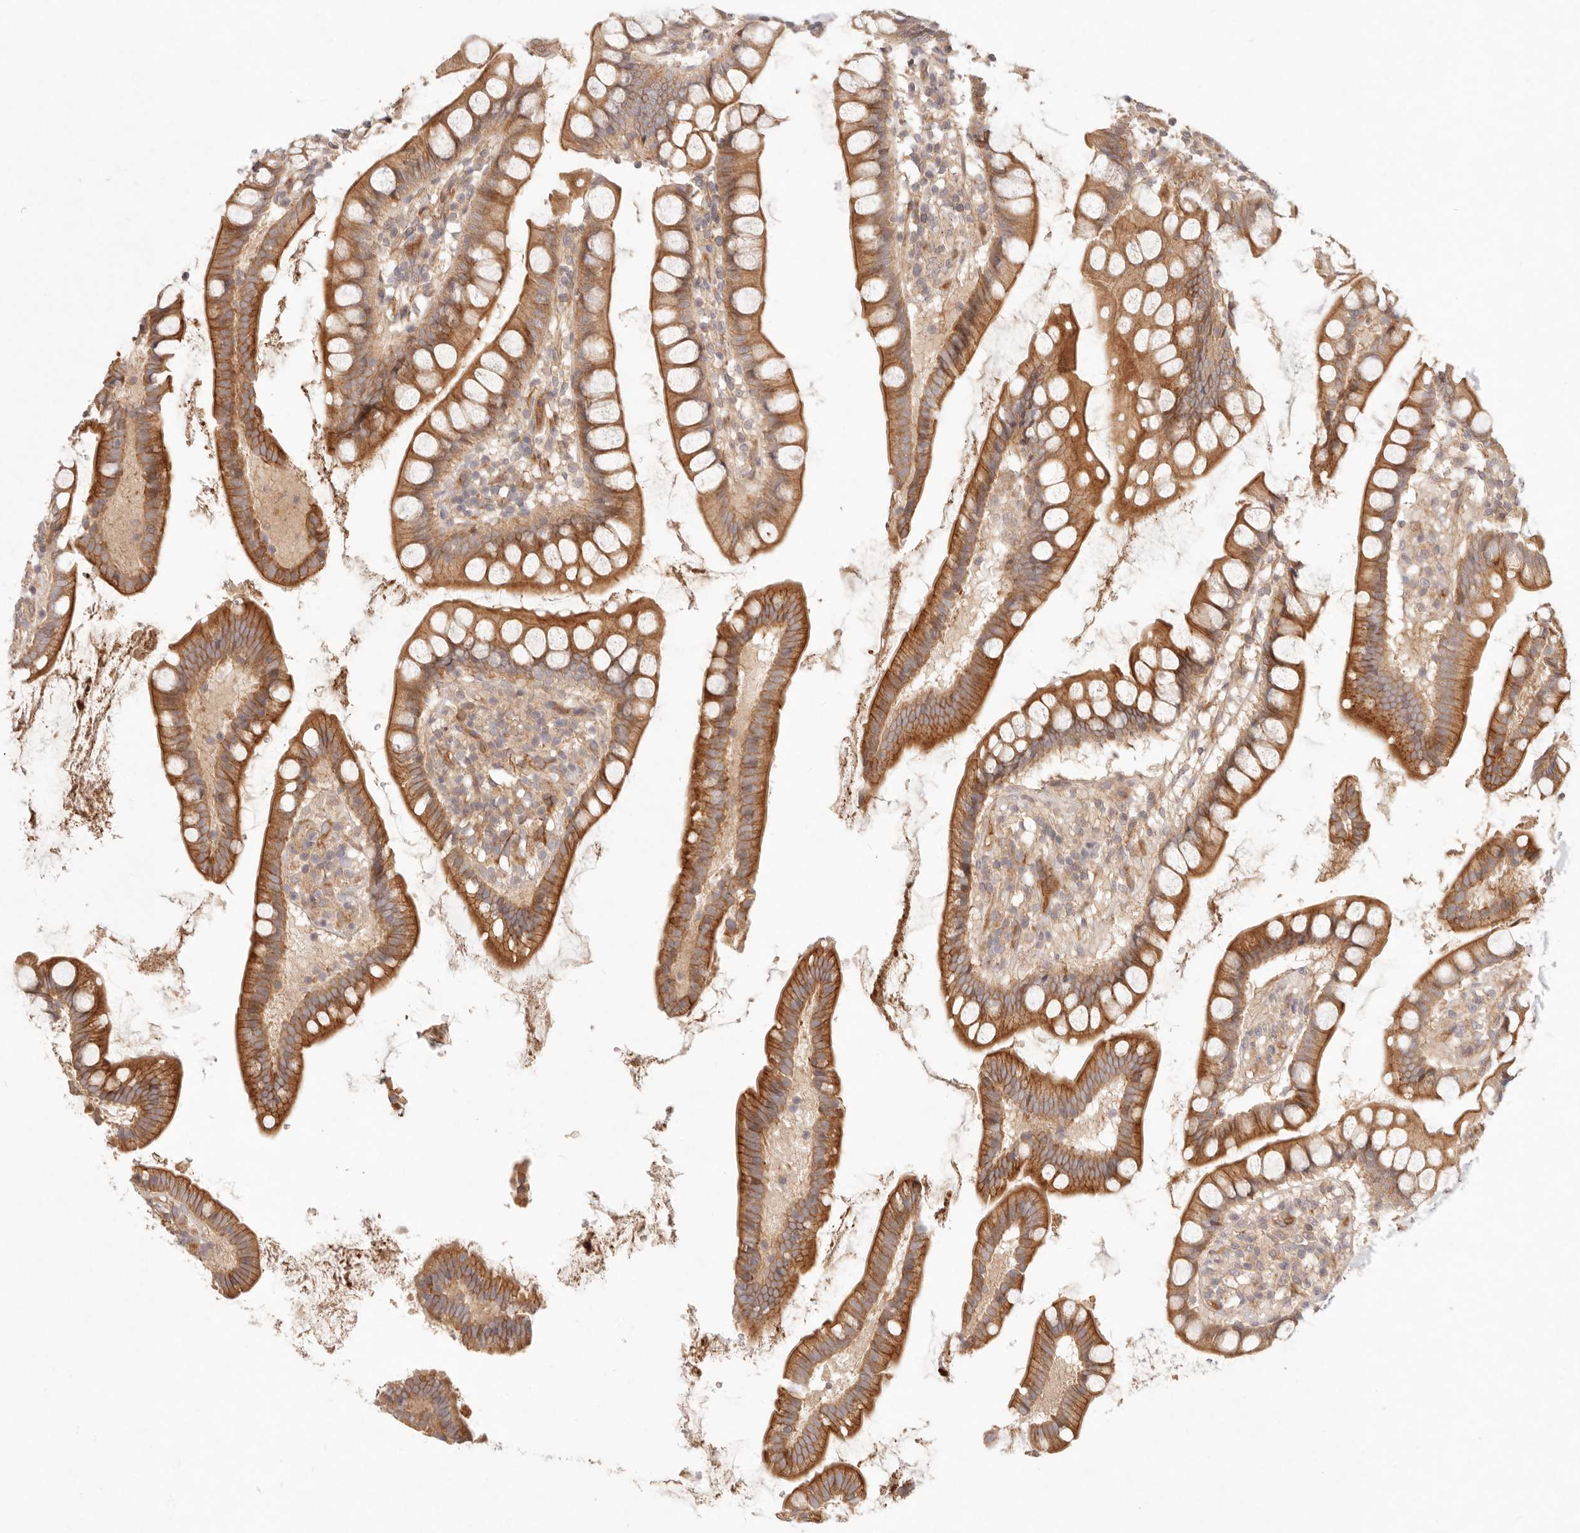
{"staining": {"intensity": "moderate", "quantity": ">75%", "location": "cytoplasmic/membranous"}, "tissue": "small intestine", "cell_type": "Glandular cells", "image_type": "normal", "snomed": [{"axis": "morphology", "description": "Normal tissue, NOS"}, {"axis": "topography", "description": "Small intestine"}], "caption": "Human small intestine stained for a protein (brown) displays moderate cytoplasmic/membranous positive staining in about >75% of glandular cells.", "gene": "PPP1R3B", "patient": {"sex": "female", "age": 84}}